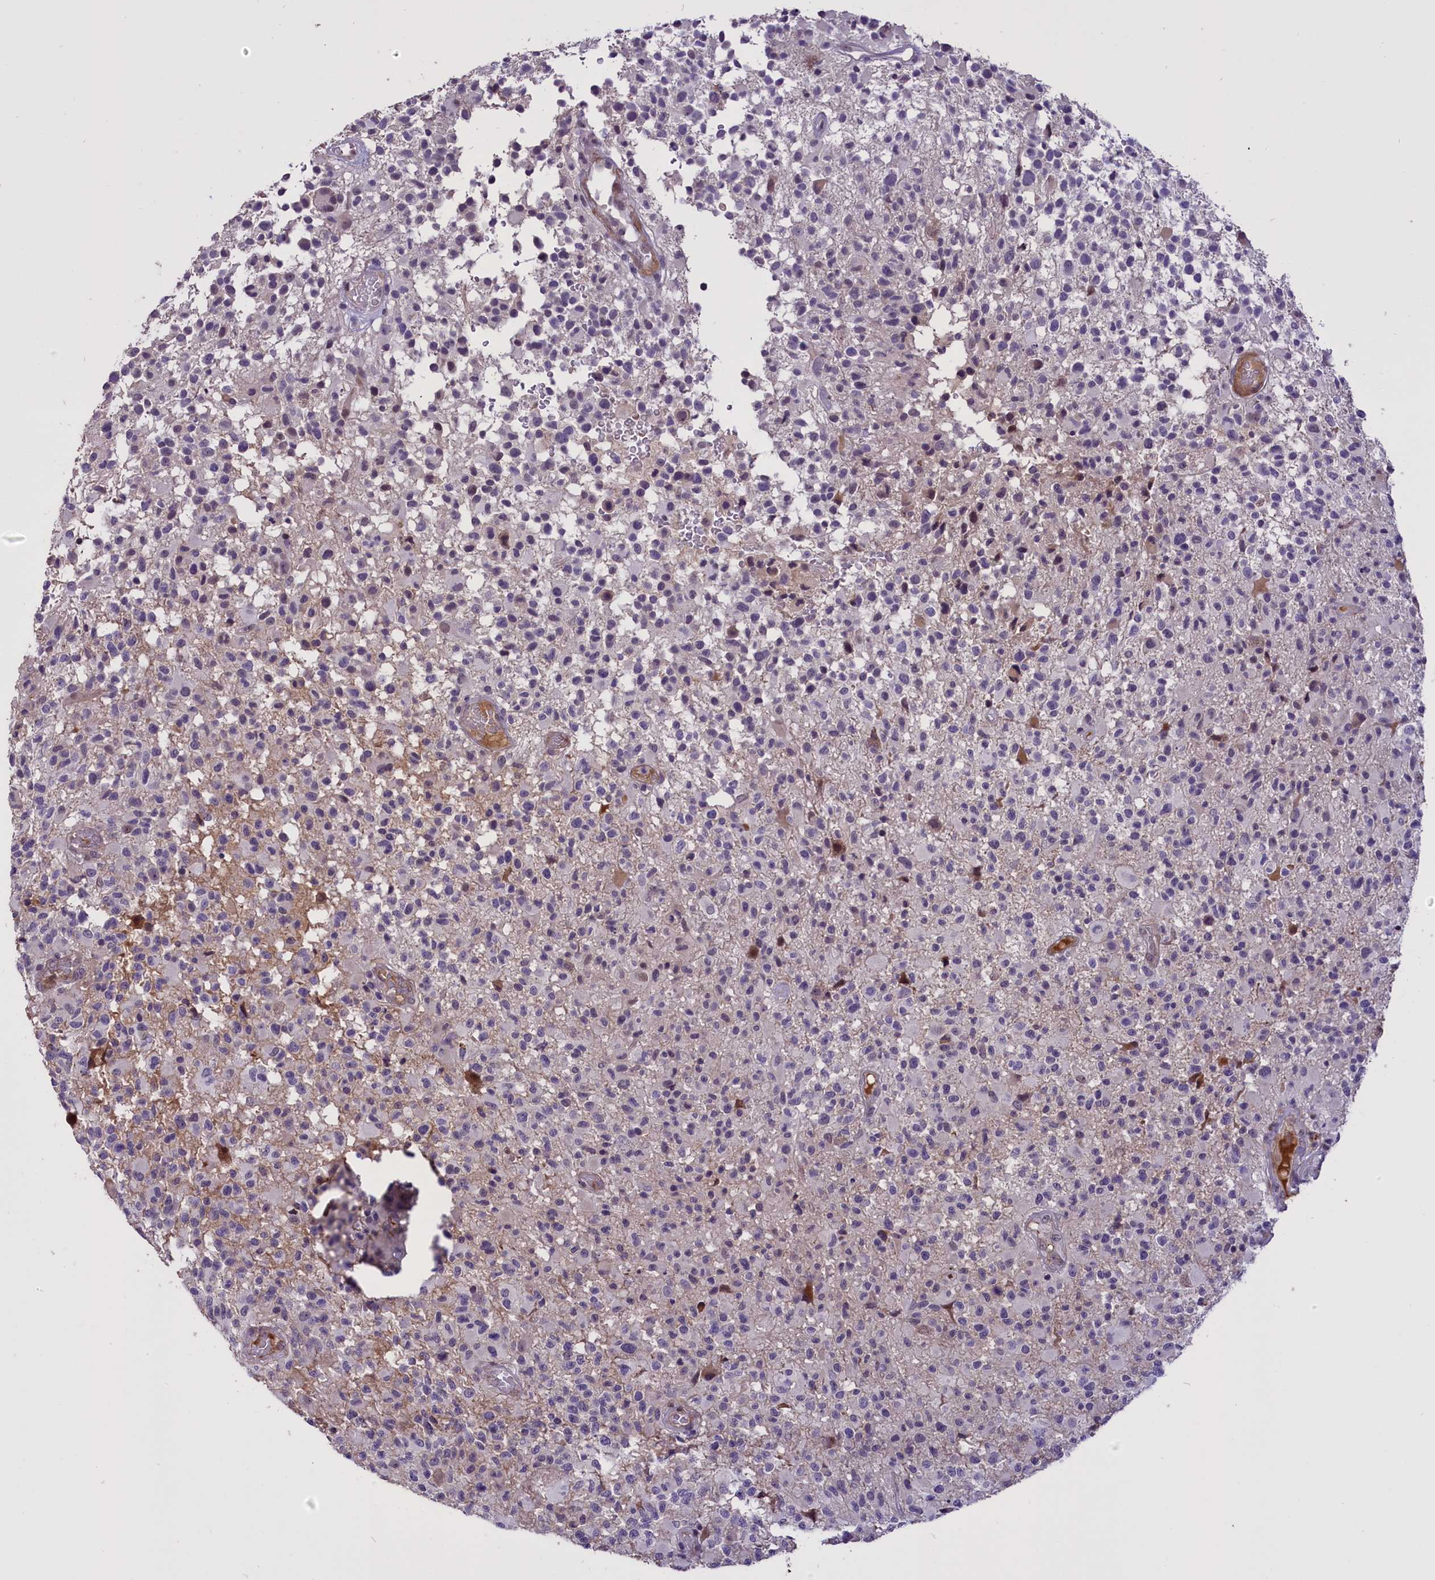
{"staining": {"intensity": "negative", "quantity": "none", "location": "none"}, "tissue": "glioma", "cell_type": "Tumor cells", "image_type": "cancer", "snomed": [{"axis": "morphology", "description": "Glioma, malignant, High grade"}, {"axis": "morphology", "description": "Glioblastoma, NOS"}, {"axis": "topography", "description": "Brain"}], "caption": "Immunohistochemistry (IHC) image of neoplastic tissue: human glioma stained with DAB (3,3'-diaminobenzidine) shows no significant protein expression in tumor cells.", "gene": "ENHO", "patient": {"sex": "male", "age": 60}}